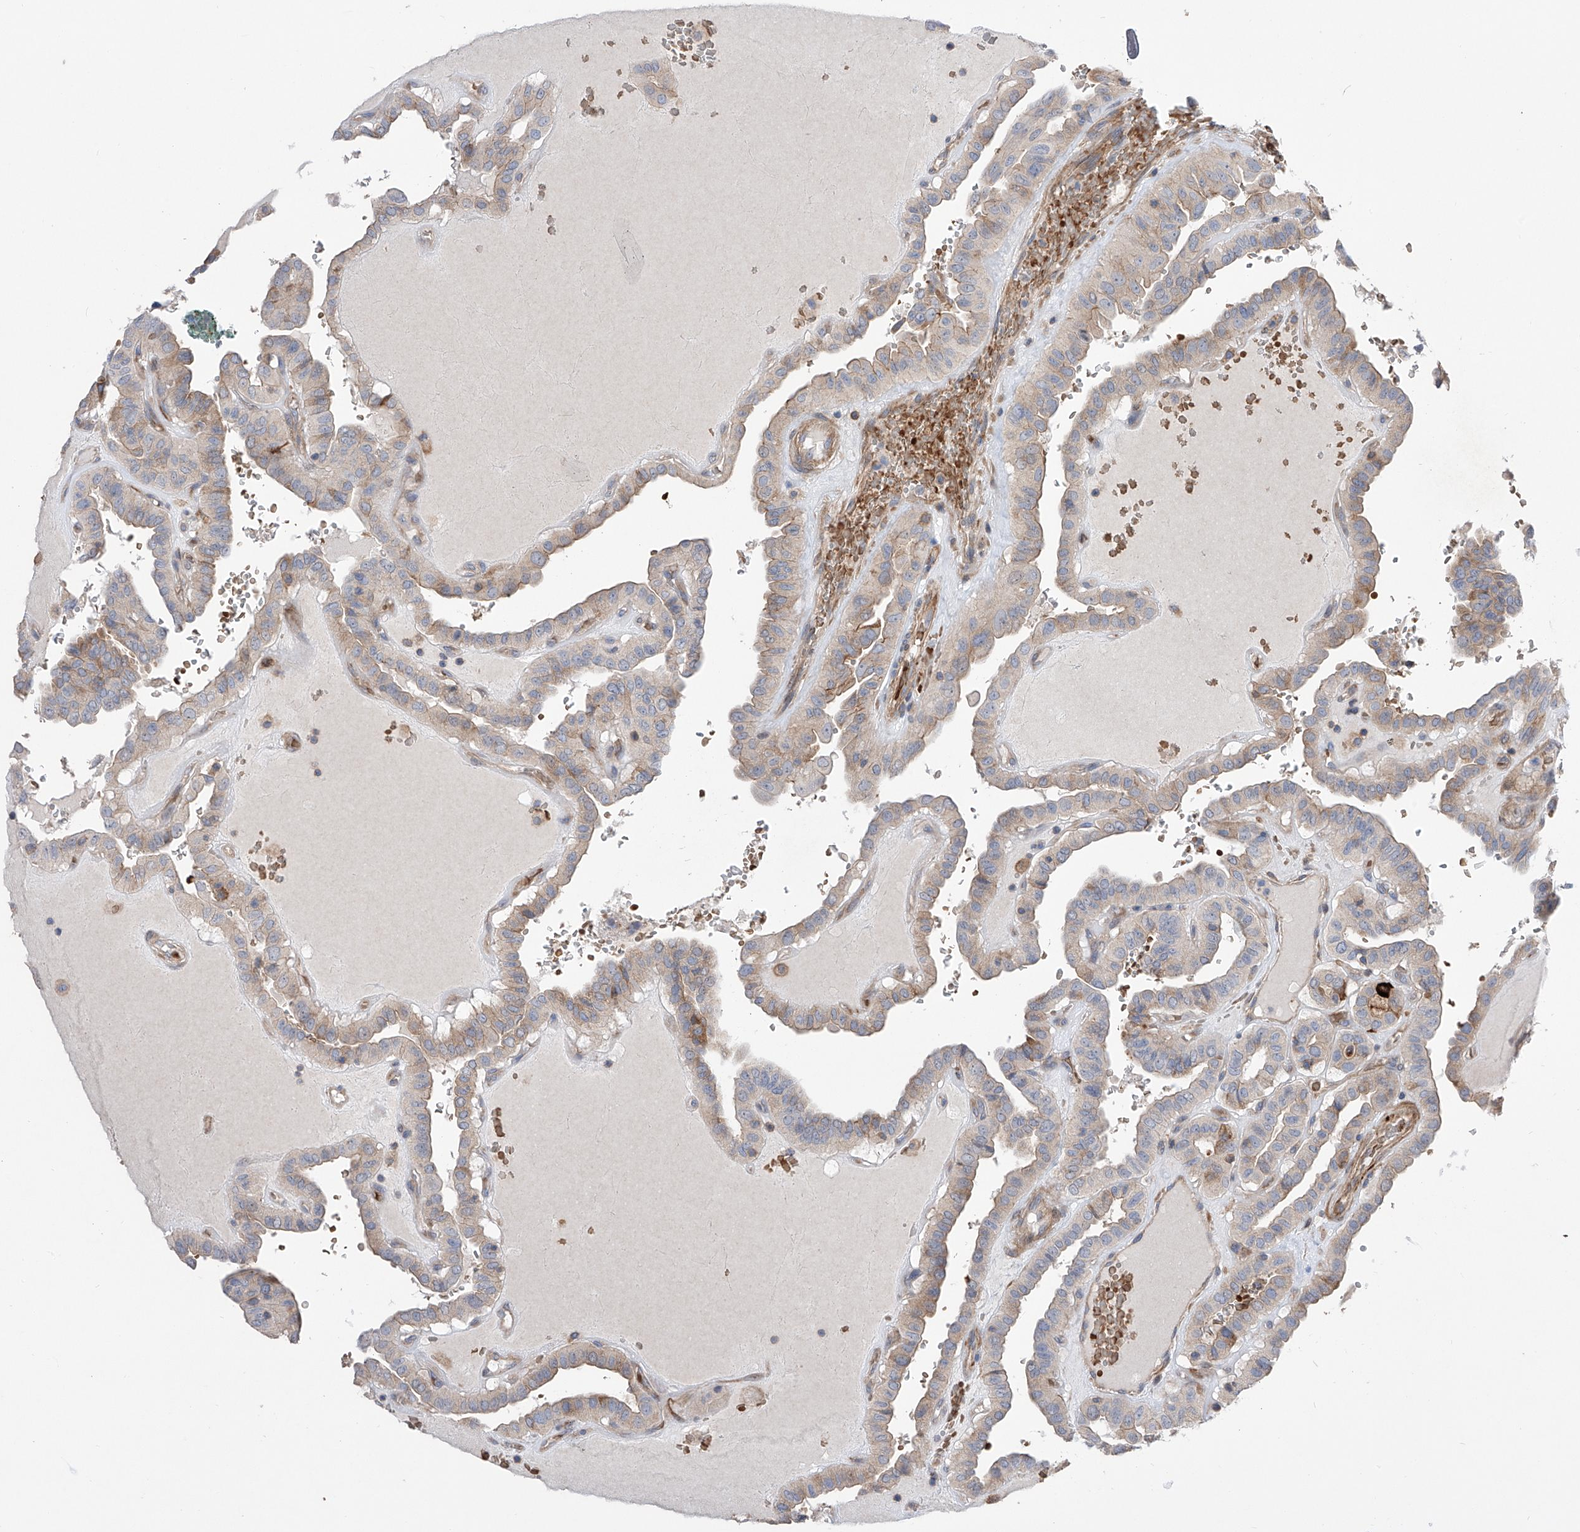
{"staining": {"intensity": "moderate", "quantity": "<25%", "location": "cytoplasmic/membranous"}, "tissue": "thyroid cancer", "cell_type": "Tumor cells", "image_type": "cancer", "snomed": [{"axis": "morphology", "description": "Papillary adenocarcinoma, NOS"}, {"axis": "topography", "description": "Thyroid gland"}], "caption": "Moderate cytoplasmic/membranous staining for a protein is identified in approximately <25% of tumor cells of thyroid papillary adenocarcinoma using IHC.", "gene": "NFATC4", "patient": {"sex": "male", "age": 77}}